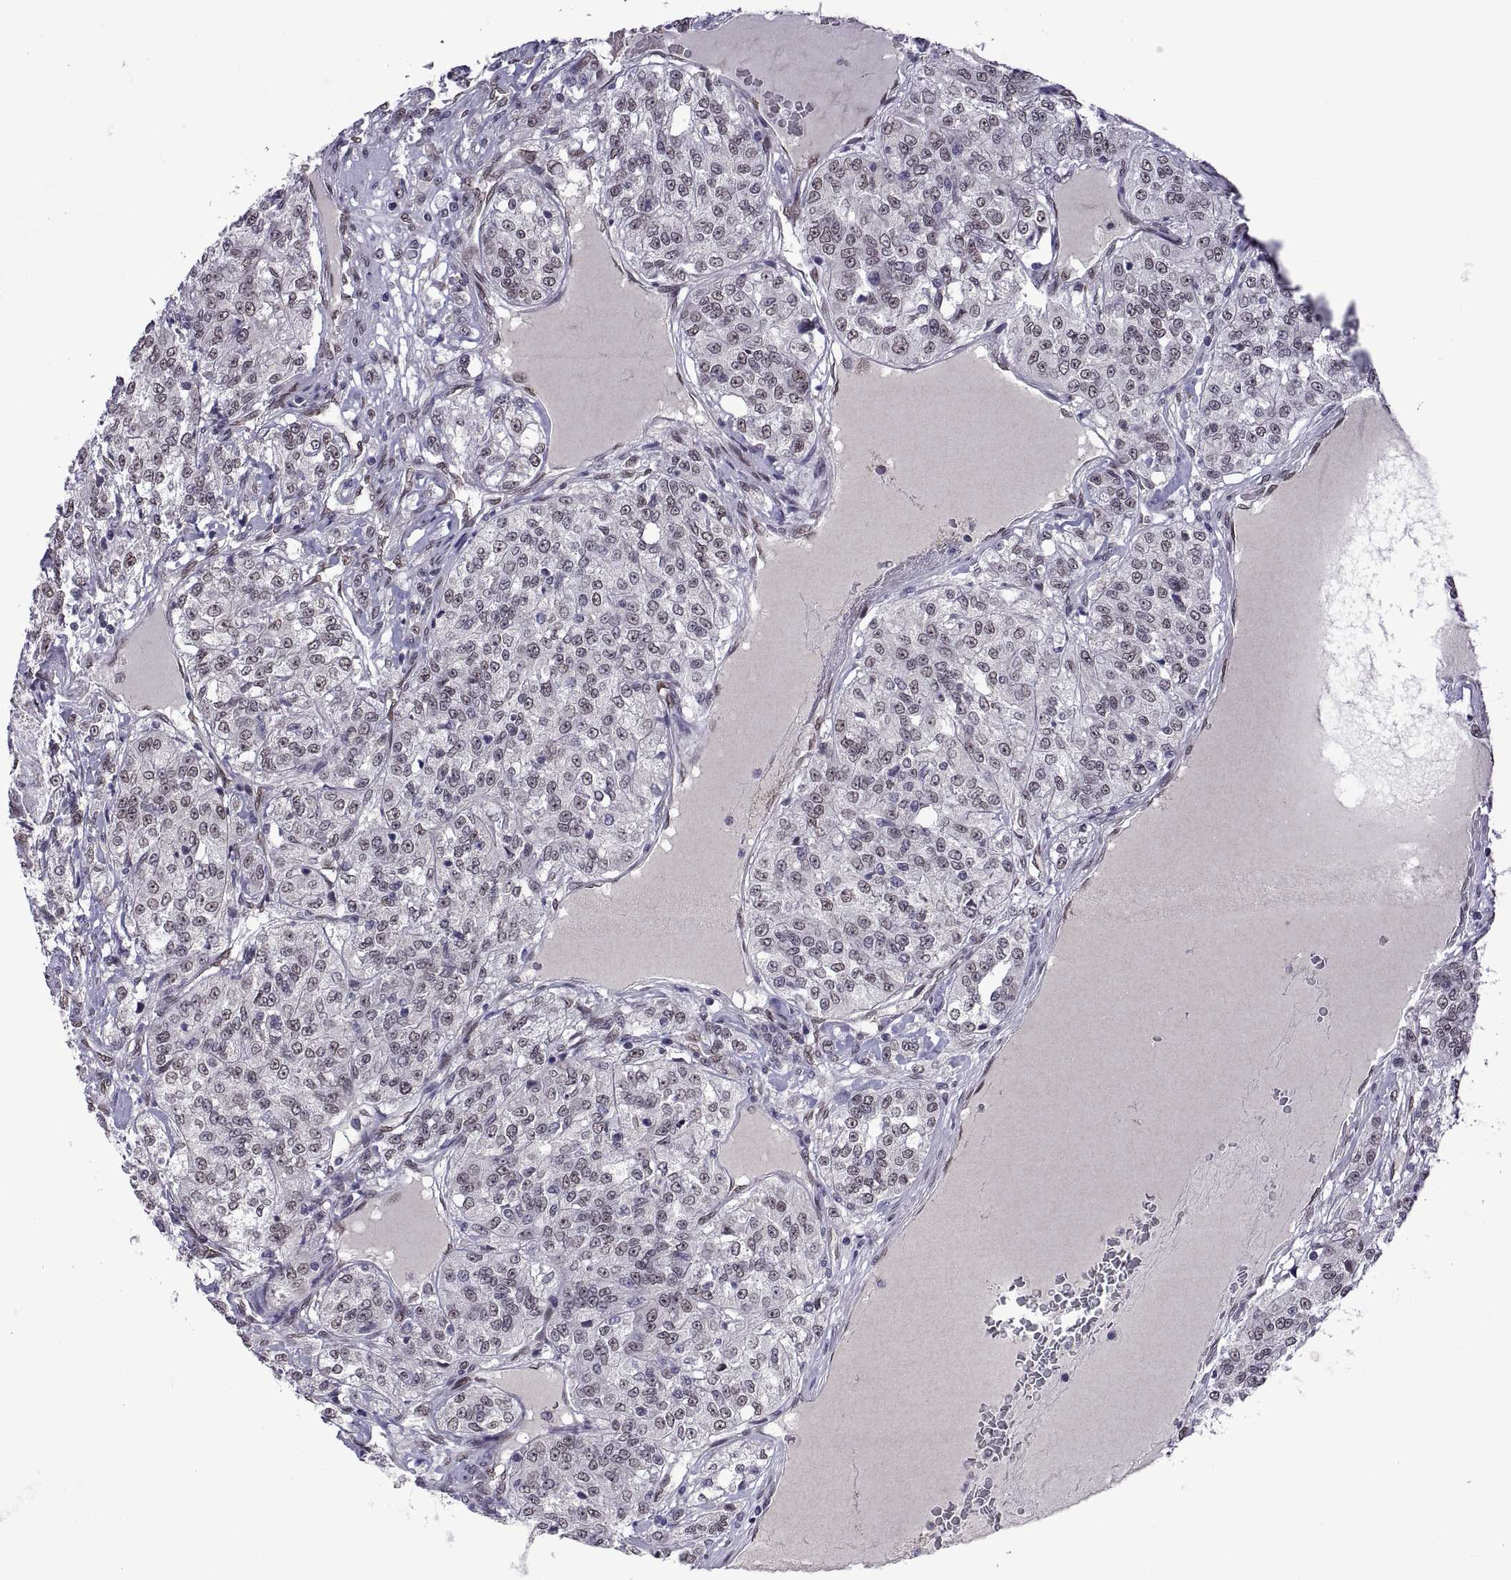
{"staining": {"intensity": "negative", "quantity": "none", "location": "none"}, "tissue": "renal cancer", "cell_type": "Tumor cells", "image_type": "cancer", "snomed": [{"axis": "morphology", "description": "Adenocarcinoma, NOS"}, {"axis": "topography", "description": "Kidney"}], "caption": "Immunohistochemistry (IHC) image of renal cancer (adenocarcinoma) stained for a protein (brown), which shows no staining in tumor cells.", "gene": "NR4A1", "patient": {"sex": "female", "age": 63}}